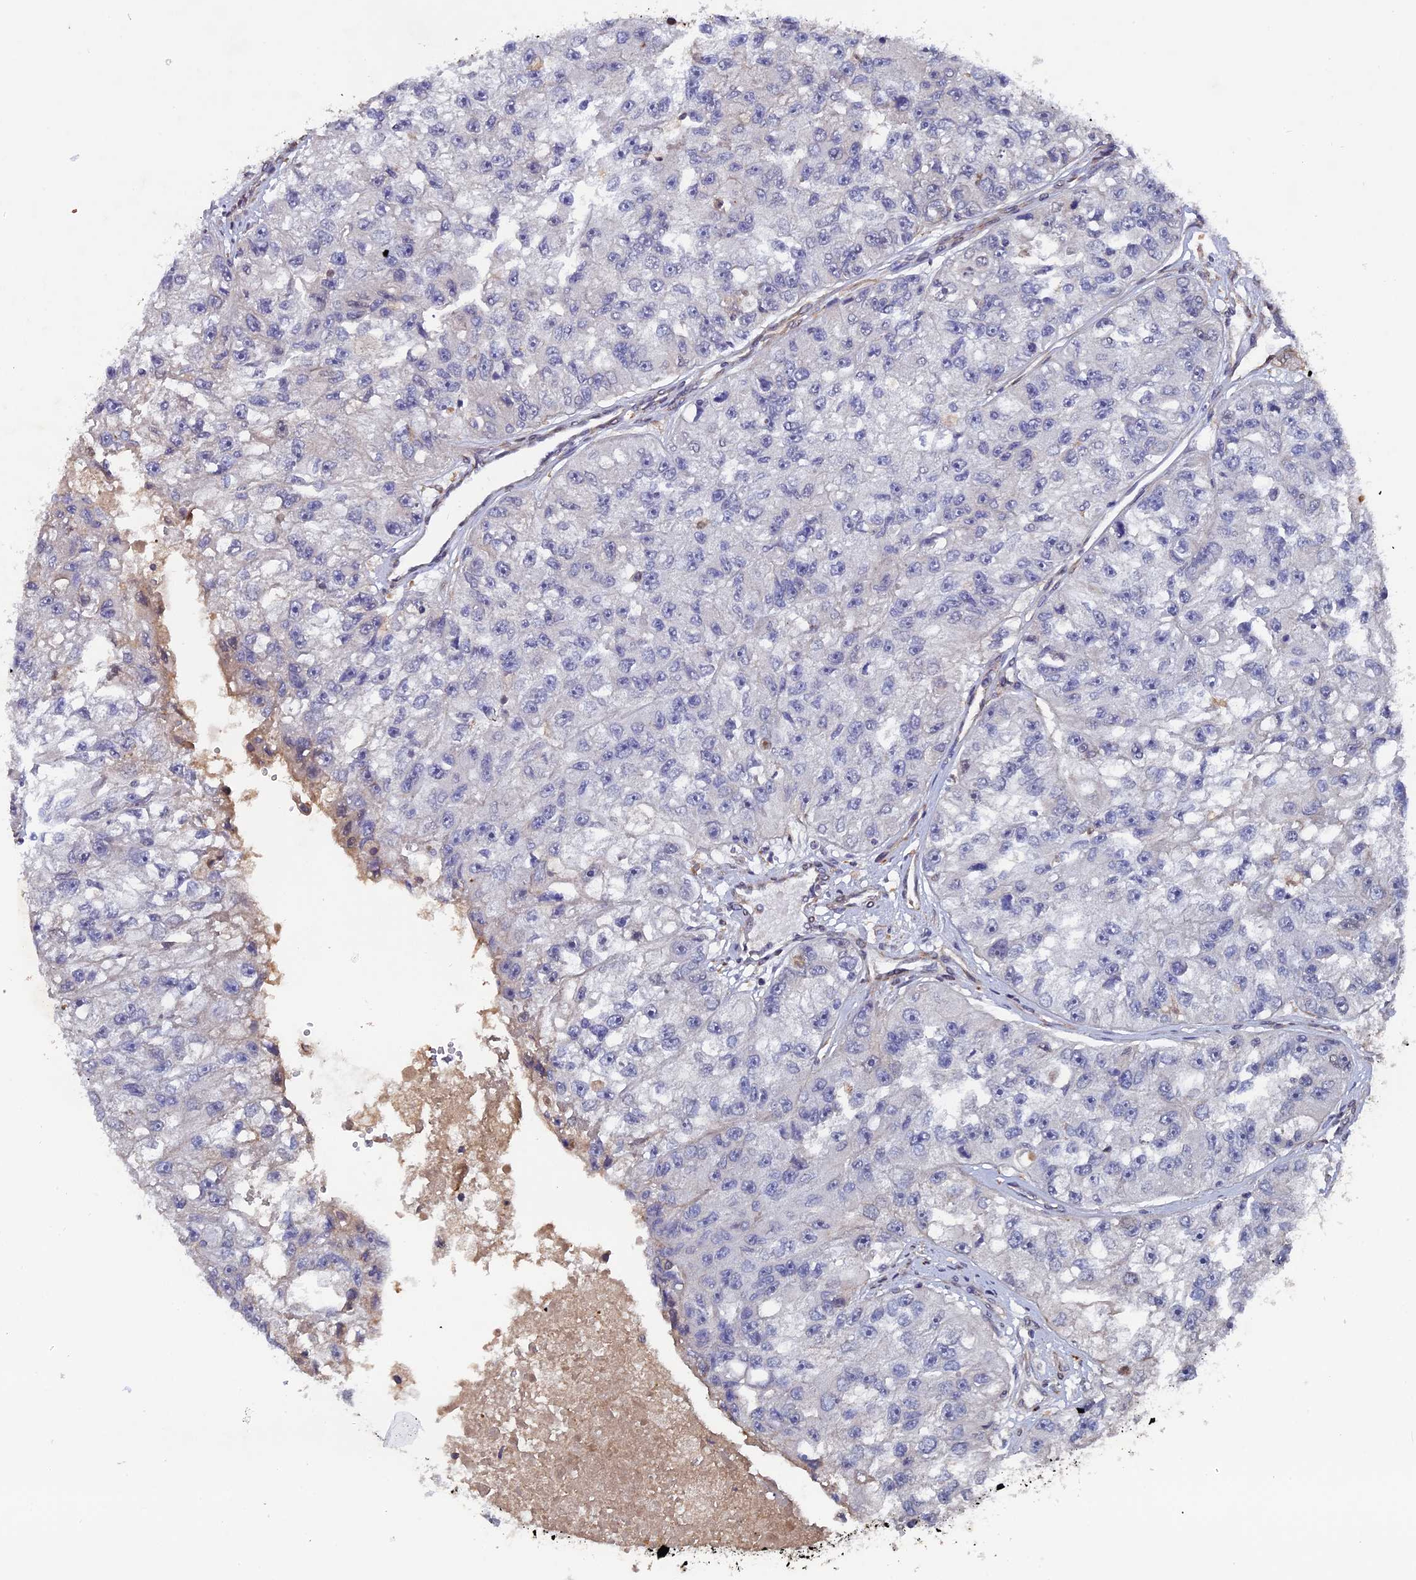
{"staining": {"intensity": "negative", "quantity": "none", "location": "none"}, "tissue": "renal cancer", "cell_type": "Tumor cells", "image_type": "cancer", "snomed": [{"axis": "morphology", "description": "Adenocarcinoma, NOS"}, {"axis": "topography", "description": "Kidney"}], "caption": "This is an immunohistochemistry (IHC) image of renal cancer. There is no staining in tumor cells.", "gene": "NOSIP", "patient": {"sex": "male", "age": 63}}